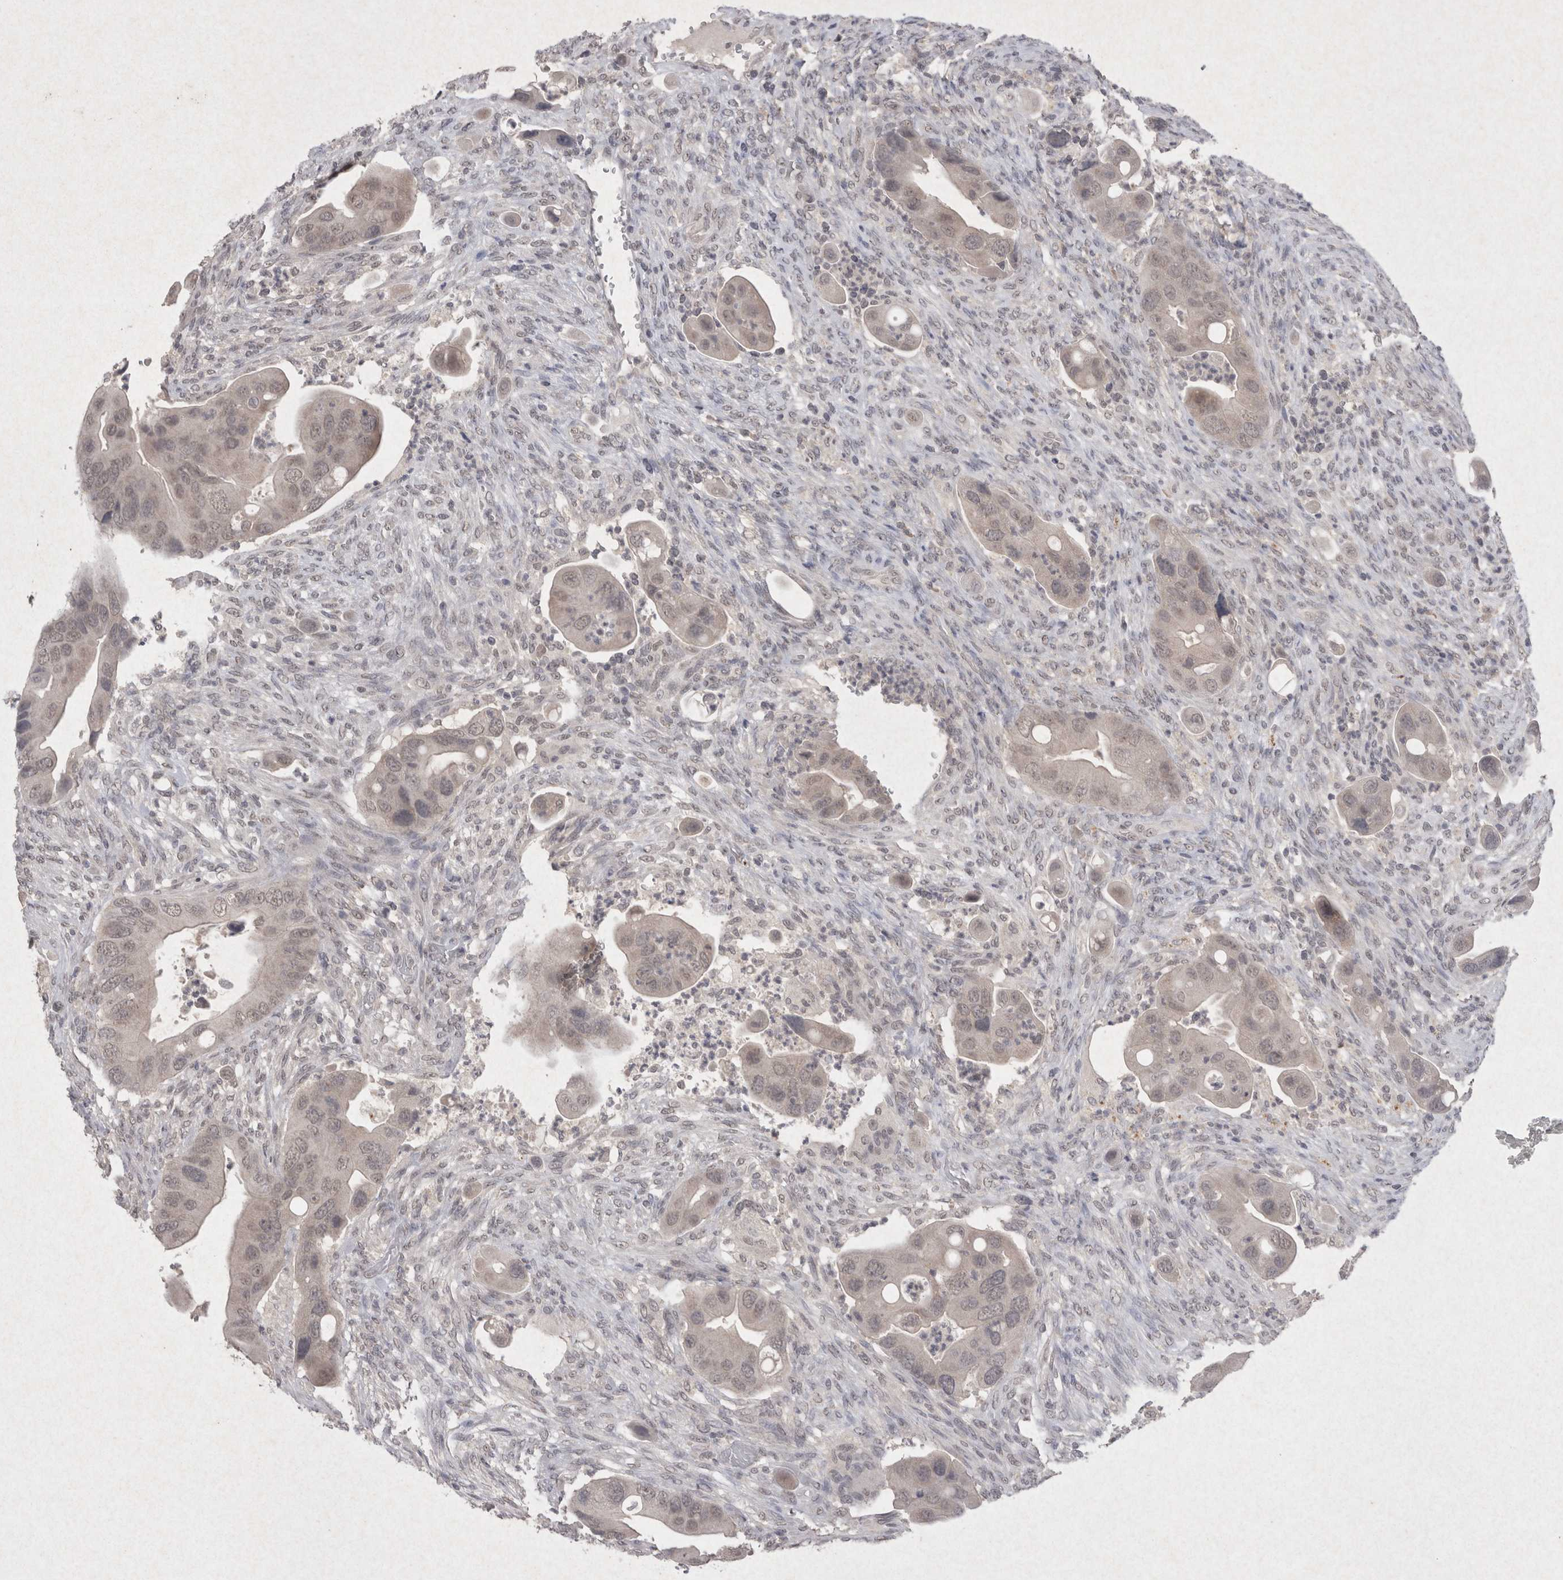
{"staining": {"intensity": "weak", "quantity": "<25%", "location": "cytoplasmic/membranous"}, "tissue": "colorectal cancer", "cell_type": "Tumor cells", "image_type": "cancer", "snomed": [{"axis": "morphology", "description": "Adenocarcinoma, NOS"}, {"axis": "topography", "description": "Rectum"}], "caption": "The immunohistochemistry photomicrograph has no significant expression in tumor cells of colorectal cancer (adenocarcinoma) tissue. The staining is performed using DAB brown chromogen with nuclei counter-stained in using hematoxylin.", "gene": "LYVE1", "patient": {"sex": "female", "age": 57}}